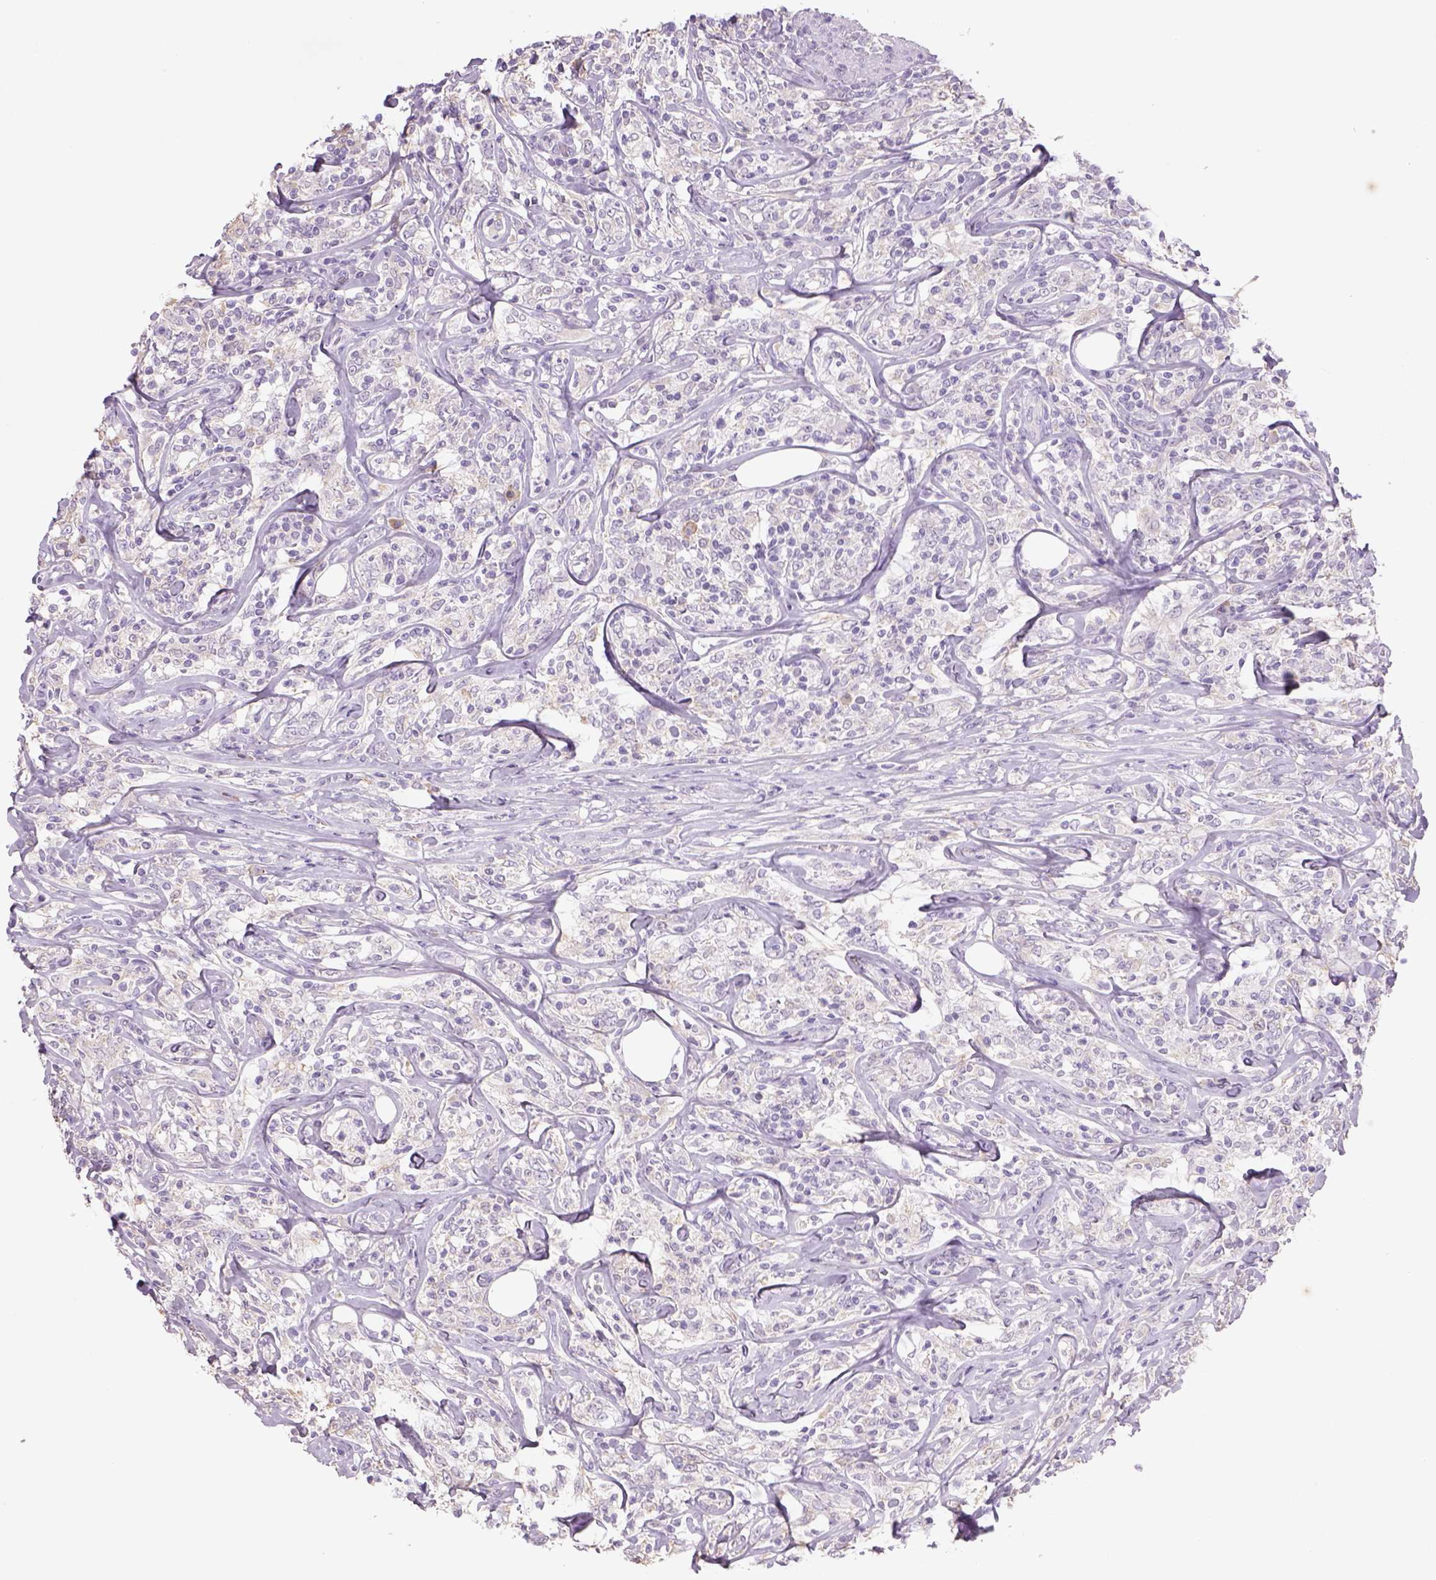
{"staining": {"intensity": "negative", "quantity": "none", "location": "none"}, "tissue": "lymphoma", "cell_type": "Tumor cells", "image_type": "cancer", "snomed": [{"axis": "morphology", "description": "Malignant lymphoma, non-Hodgkin's type, High grade"}, {"axis": "topography", "description": "Lymph node"}], "caption": "Immunohistochemistry photomicrograph of human high-grade malignant lymphoma, non-Hodgkin's type stained for a protein (brown), which shows no expression in tumor cells.", "gene": "NAALAD2", "patient": {"sex": "female", "age": 84}}